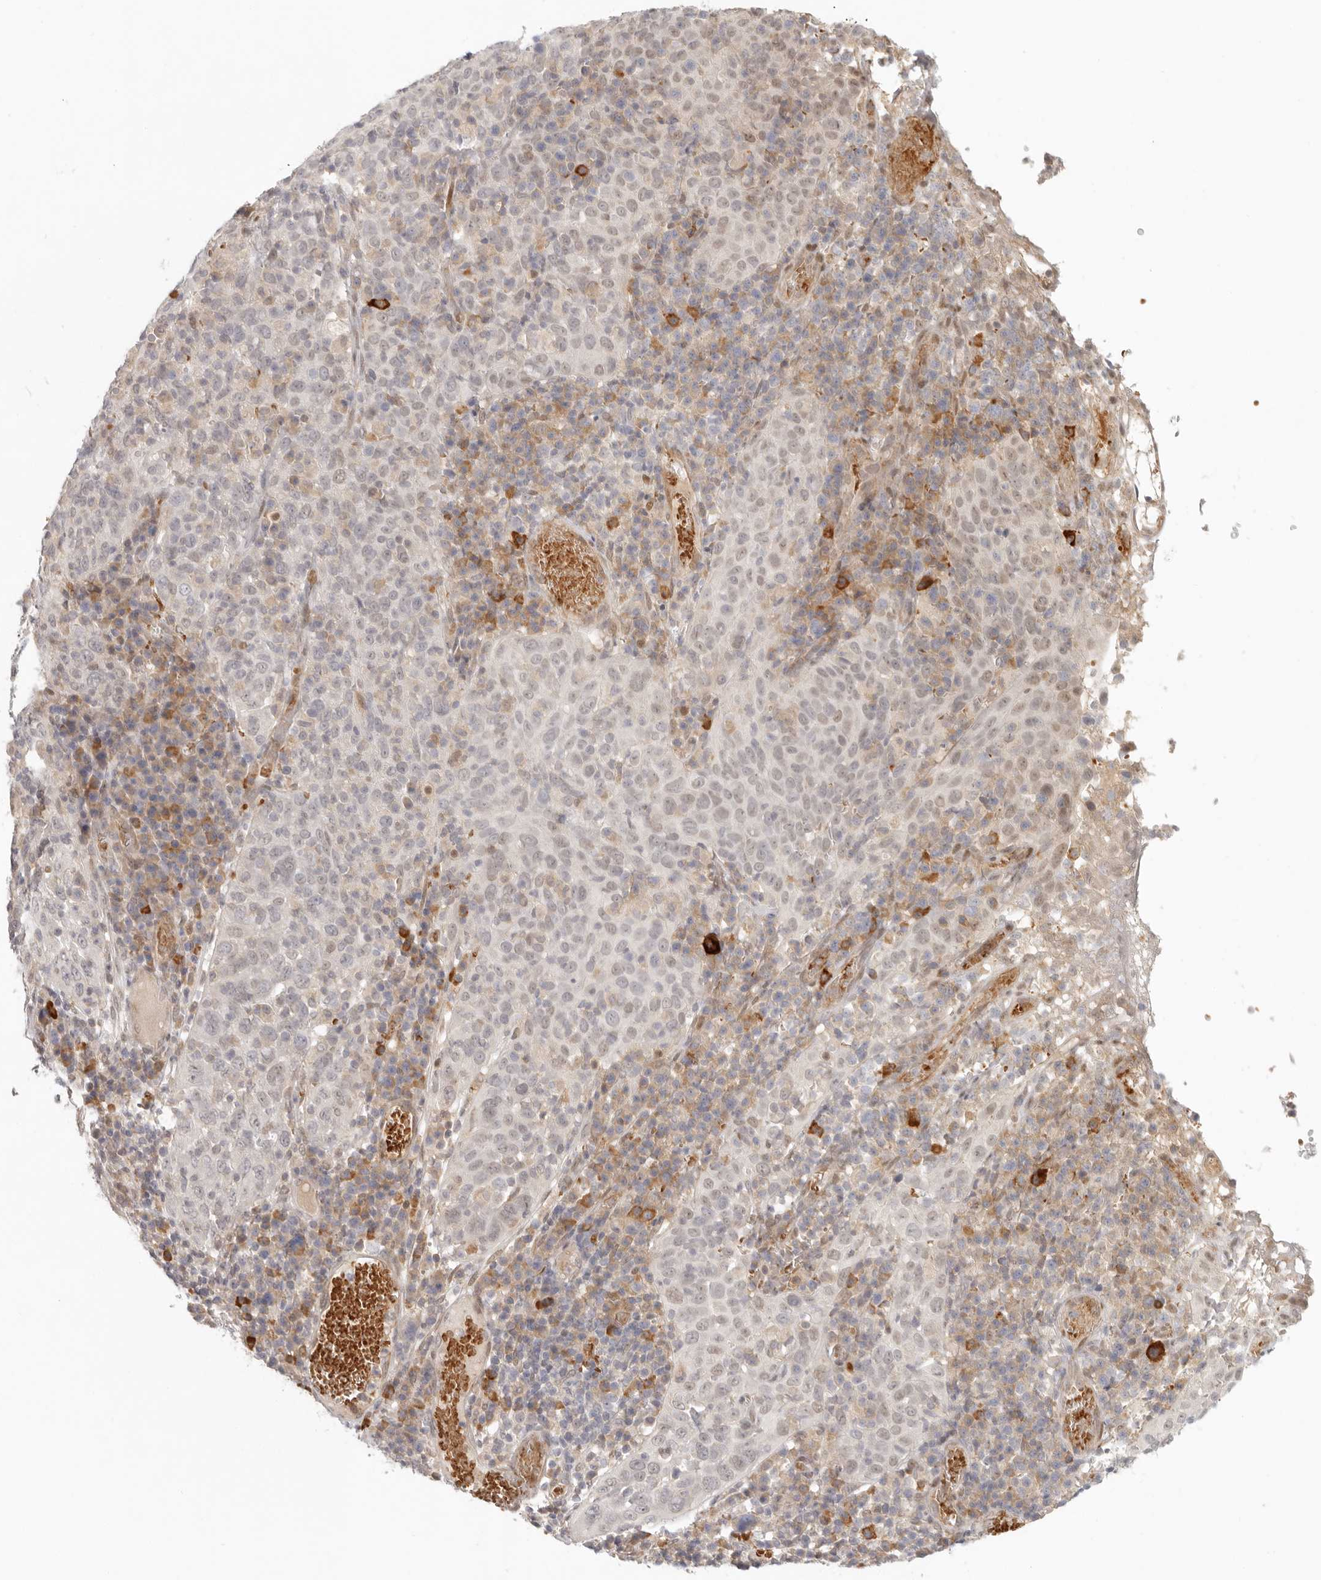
{"staining": {"intensity": "weak", "quantity": "25%-75%", "location": "nuclear"}, "tissue": "cervical cancer", "cell_type": "Tumor cells", "image_type": "cancer", "snomed": [{"axis": "morphology", "description": "Squamous cell carcinoma, NOS"}, {"axis": "topography", "description": "Cervix"}], "caption": "This image shows immunohistochemistry (IHC) staining of cervical squamous cell carcinoma, with low weak nuclear expression in approximately 25%-75% of tumor cells.", "gene": "AHDC1", "patient": {"sex": "female", "age": 46}}